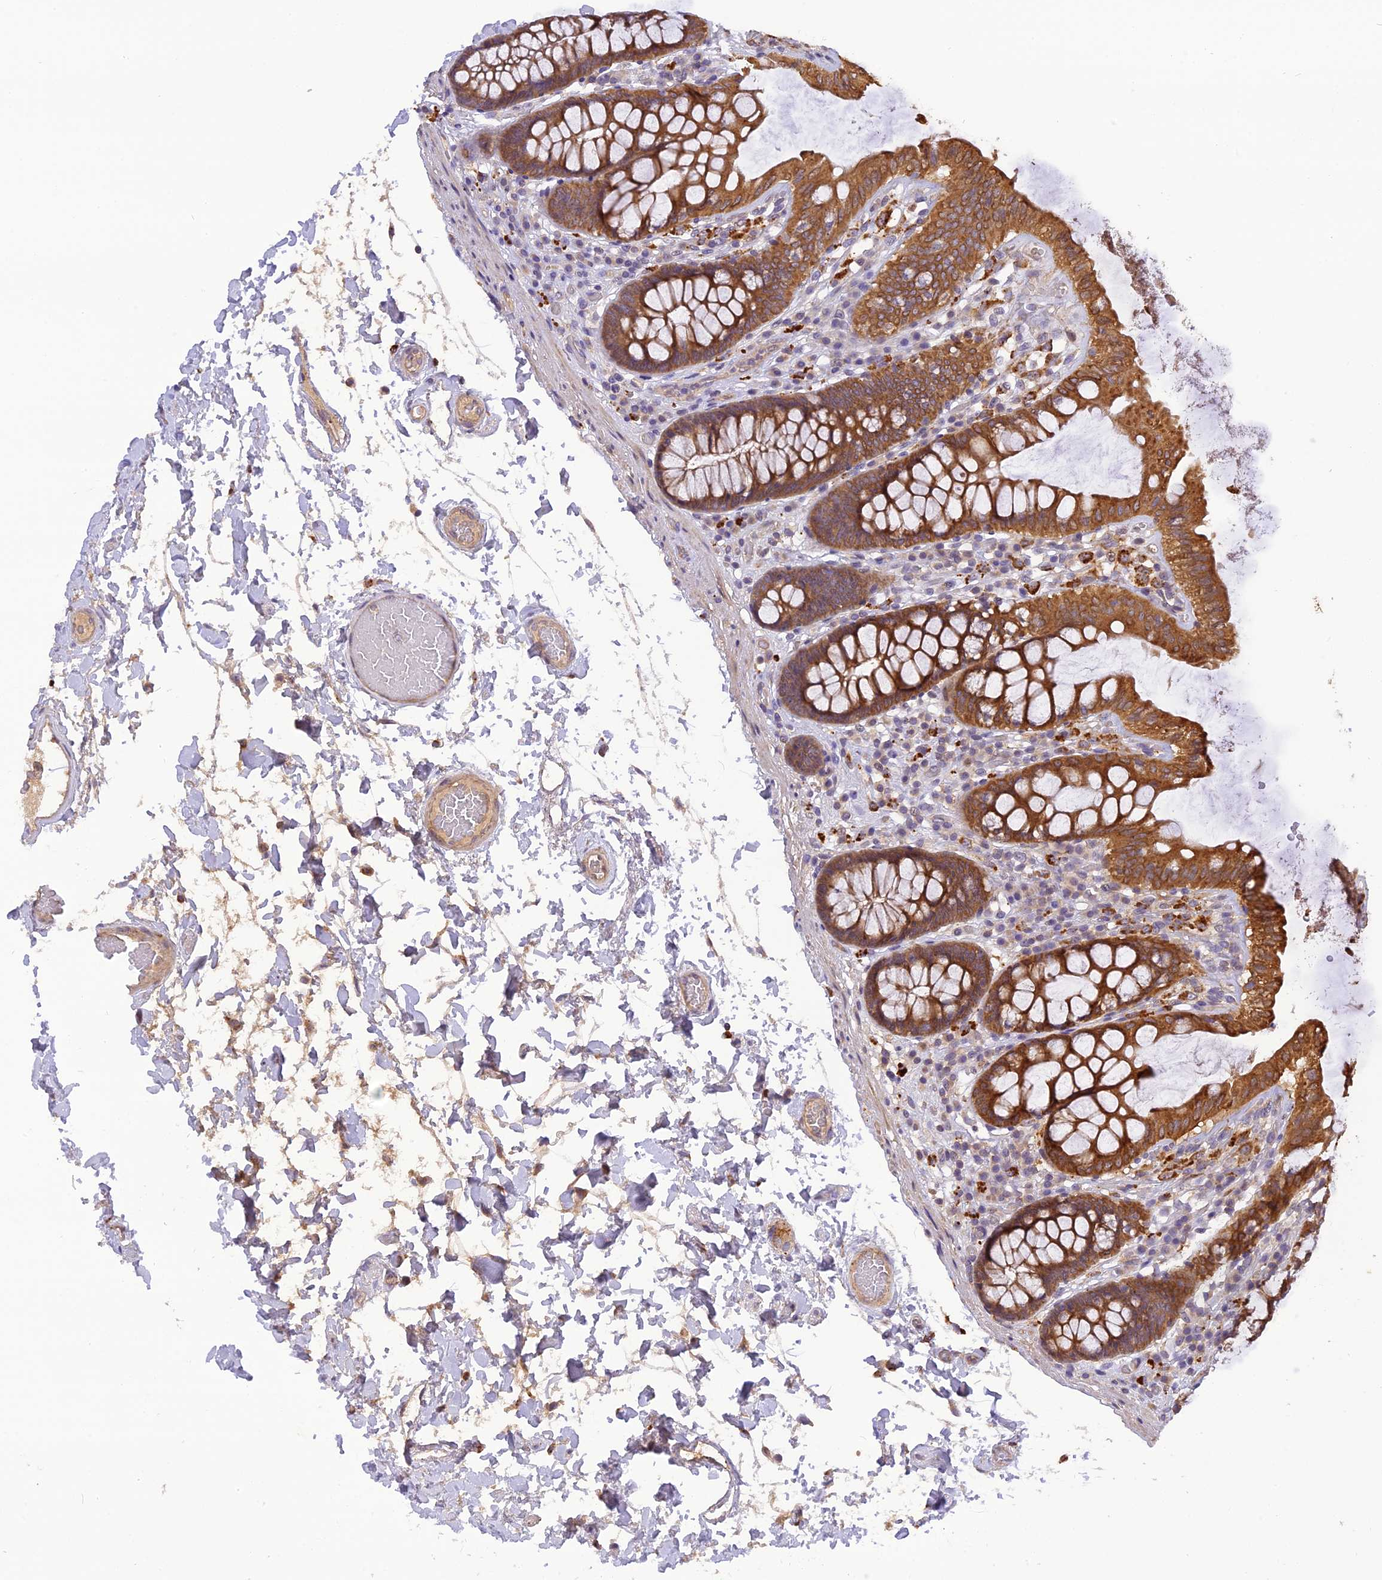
{"staining": {"intensity": "weak", "quantity": ">75%", "location": "cytoplasmic/membranous"}, "tissue": "colon", "cell_type": "Endothelial cells", "image_type": "normal", "snomed": [{"axis": "morphology", "description": "Normal tissue, NOS"}, {"axis": "topography", "description": "Colon"}], "caption": "Endothelial cells exhibit low levels of weak cytoplasmic/membranous staining in approximately >75% of cells in unremarkable colon.", "gene": "FNIP2", "patient": {"sex": "male", "age": 84}}